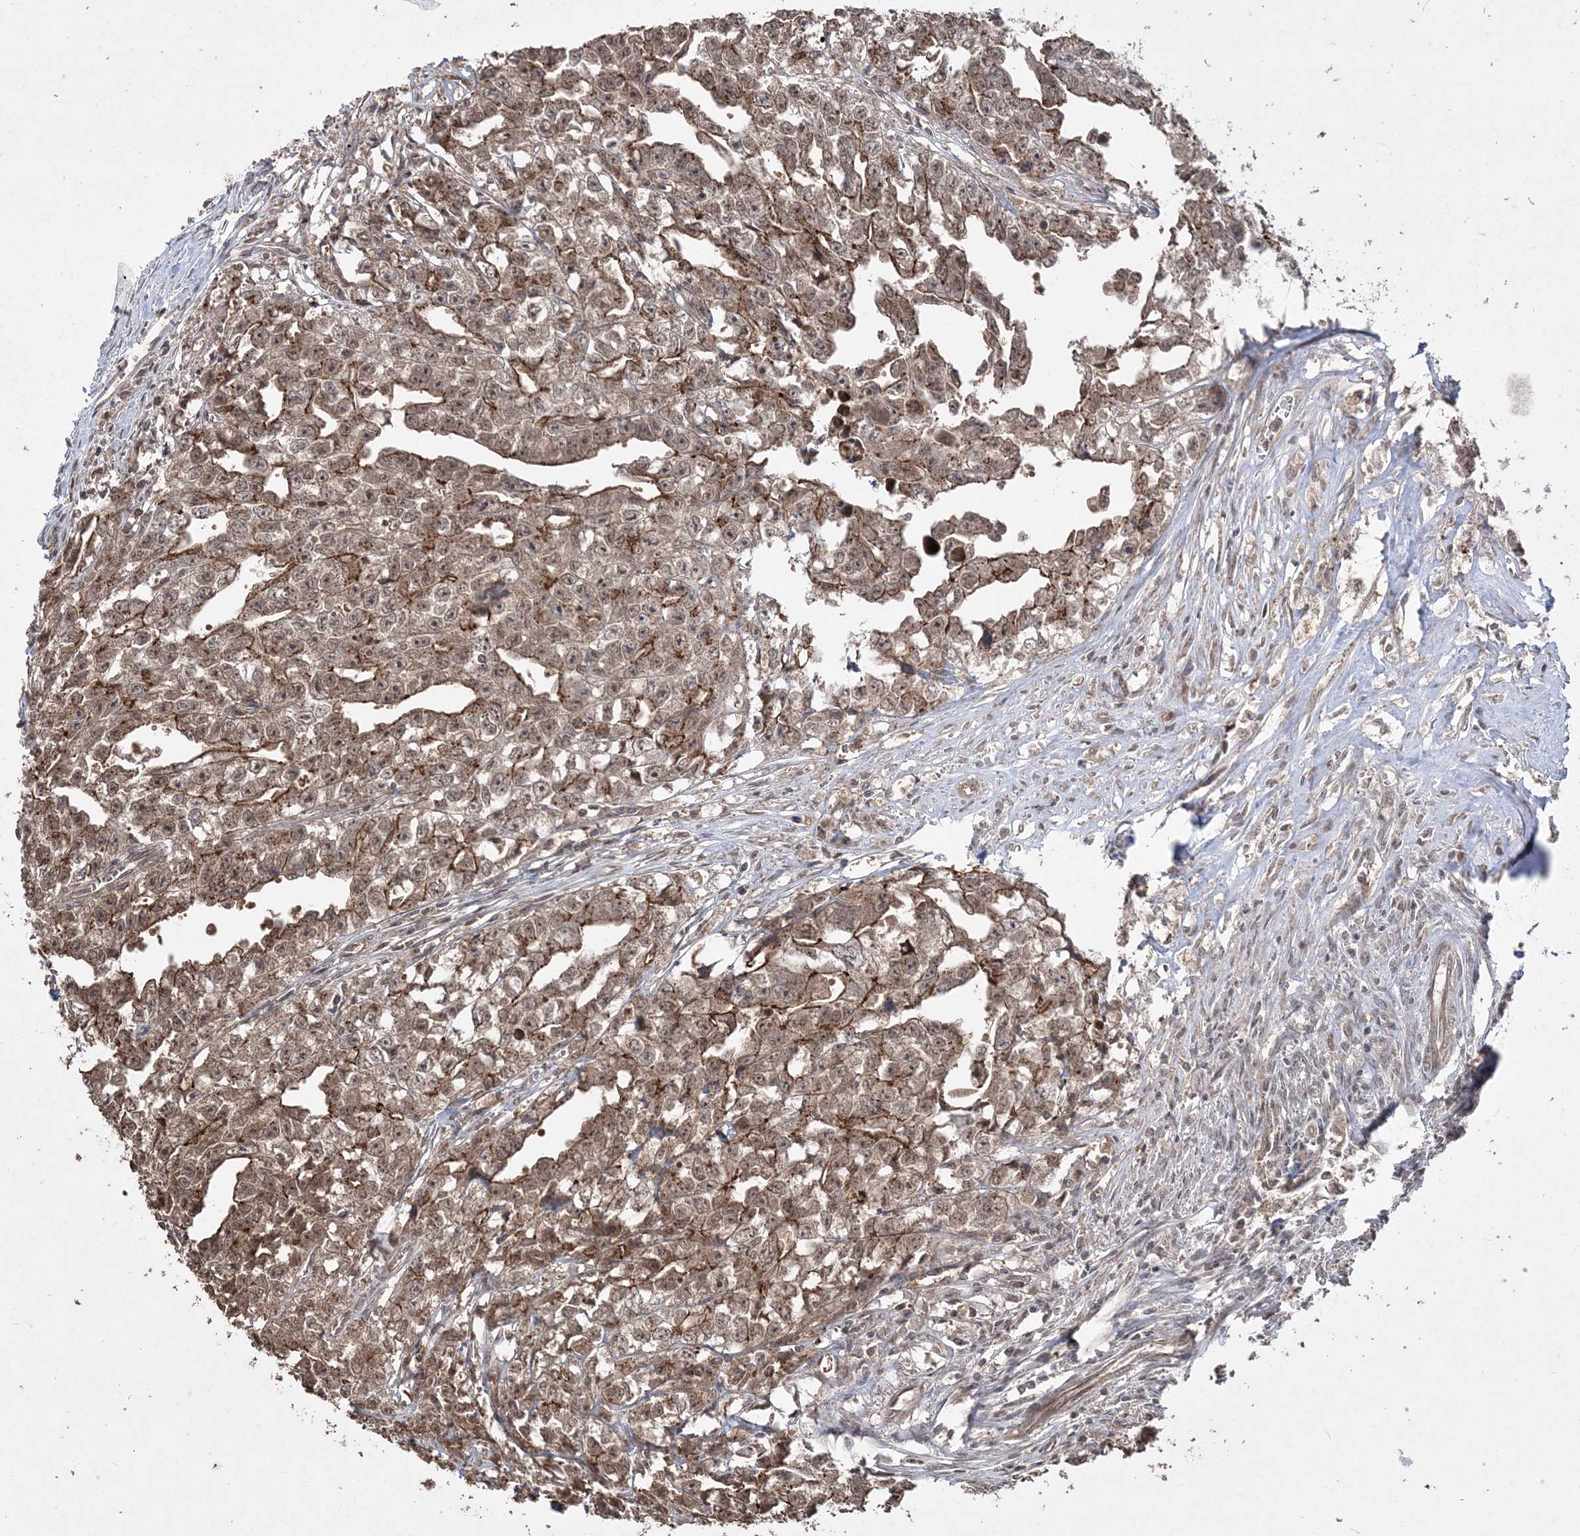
{"staining": {"intensity": "moderate", "quantity": ">75%", "location": "cytoplasmic/membranous"}, "tissue": "testis cancer", "cell_type": "Tumor cells", "image_type": "cancer", "snomed": [{"axis": "morphology", "description": "Seminoma, NOS"}, {"axis": "morphology", "description": "Carcinoma, Embryonal, NOS"}, {"axis": "topography", "description": "Testis"}], "caption": "A brown stain shows moderate cytoplasmic/membranous expression of a protein in testis cancer (seminoma) tumor cells.", "gene": "EHHADH", "patient": {"sex": "male", "age": 43}}